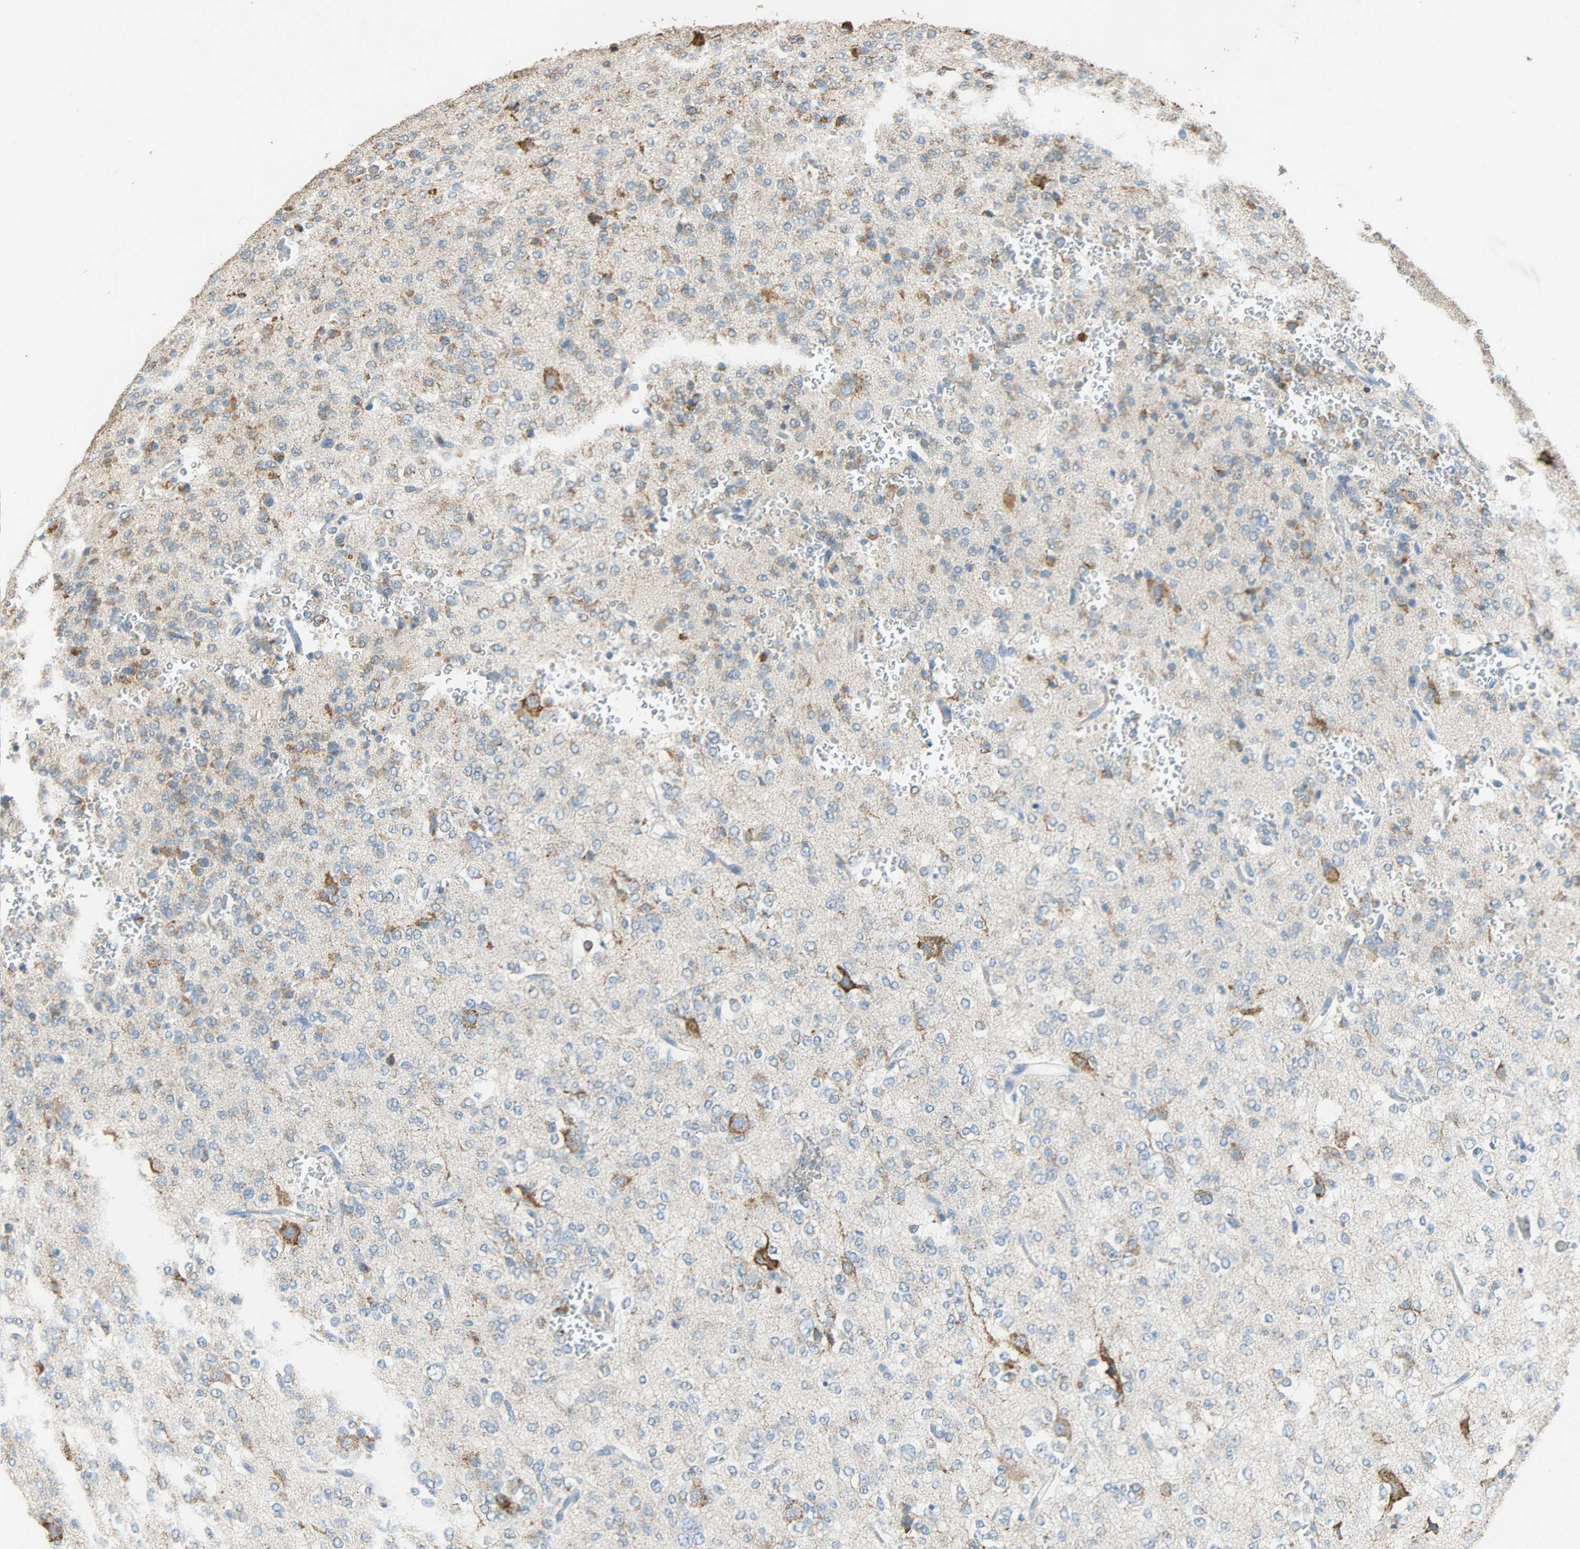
{"staining": {"intensity": "weak", "quantity": ">75%", "location": "cytoplasmic/membranous"}, "tissue": "glioma", "cell_type": "Tumor cells", "image_type": "cancer", "snomed": [{"axis": "morphology", "description": "Glioma, malignant, Low grade"}, {"axis": "topography", "description": "Brain"}], "caption": "A low amount of weak cytoplasmic/membranous expression is appreciated in about >75% of tumor cells in glioma tissue.", "gene": "HSPA5", "patient": {"sex": "male", "age": 38}}